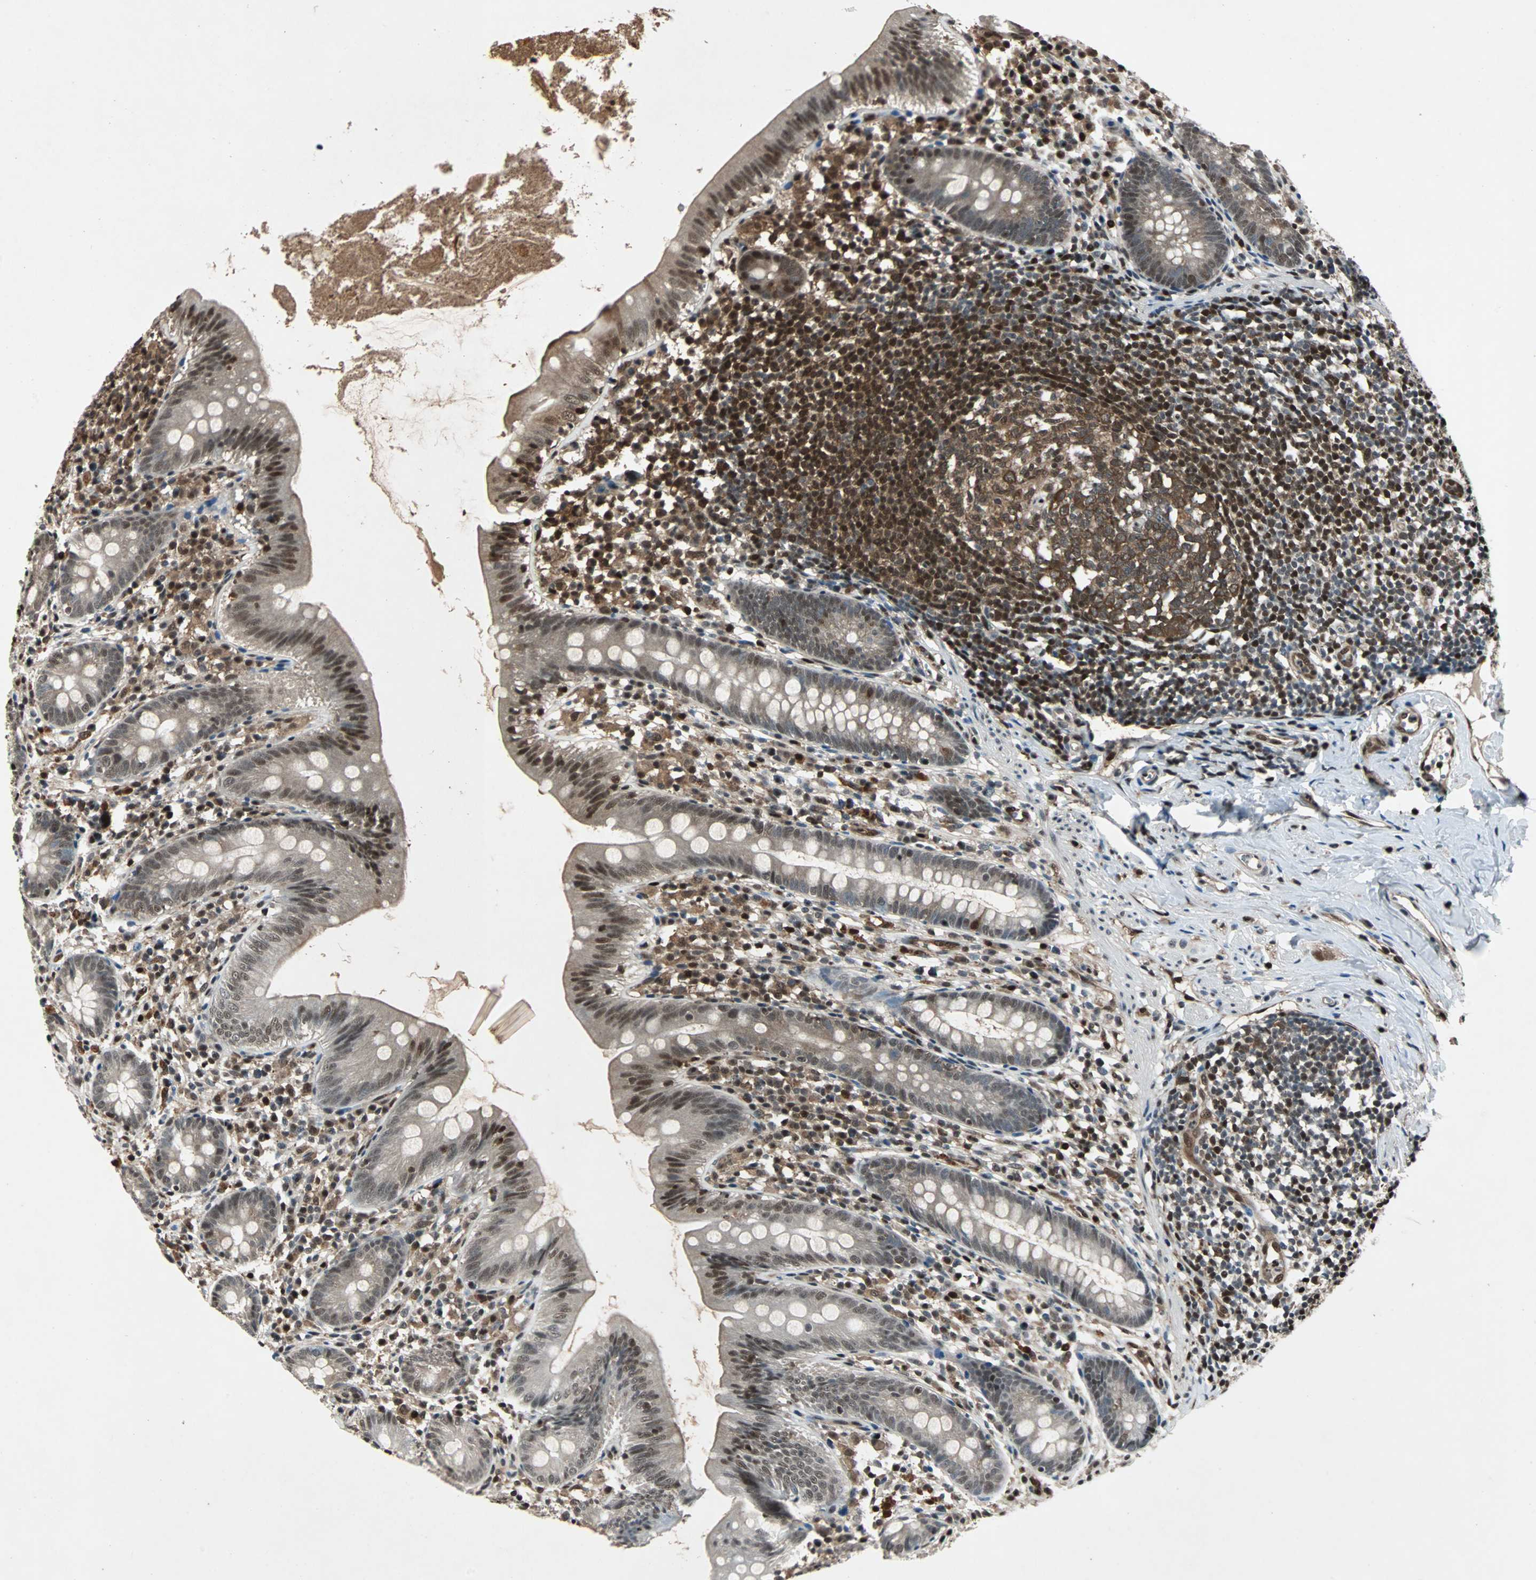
{"staining": {"intensity": "moderate", "quantity": ">75%", "location": "nuclear"}, "tissue": "appendix", "cell_type": "Glandular cells", "image_type": "normal", "snomed": [{"axis": "morphology", "description": "Normal tissue, NOS"}, {"axis": "topography", "description": "Appendix"}], "caption": "There is medium levels of moderate nuclear expression in glandular cells of benign appendix, as demonstrated by immunohistochemical staining (brown color).", "gene": "ACLY", "patient": {"sex": "male", "age": 52}}